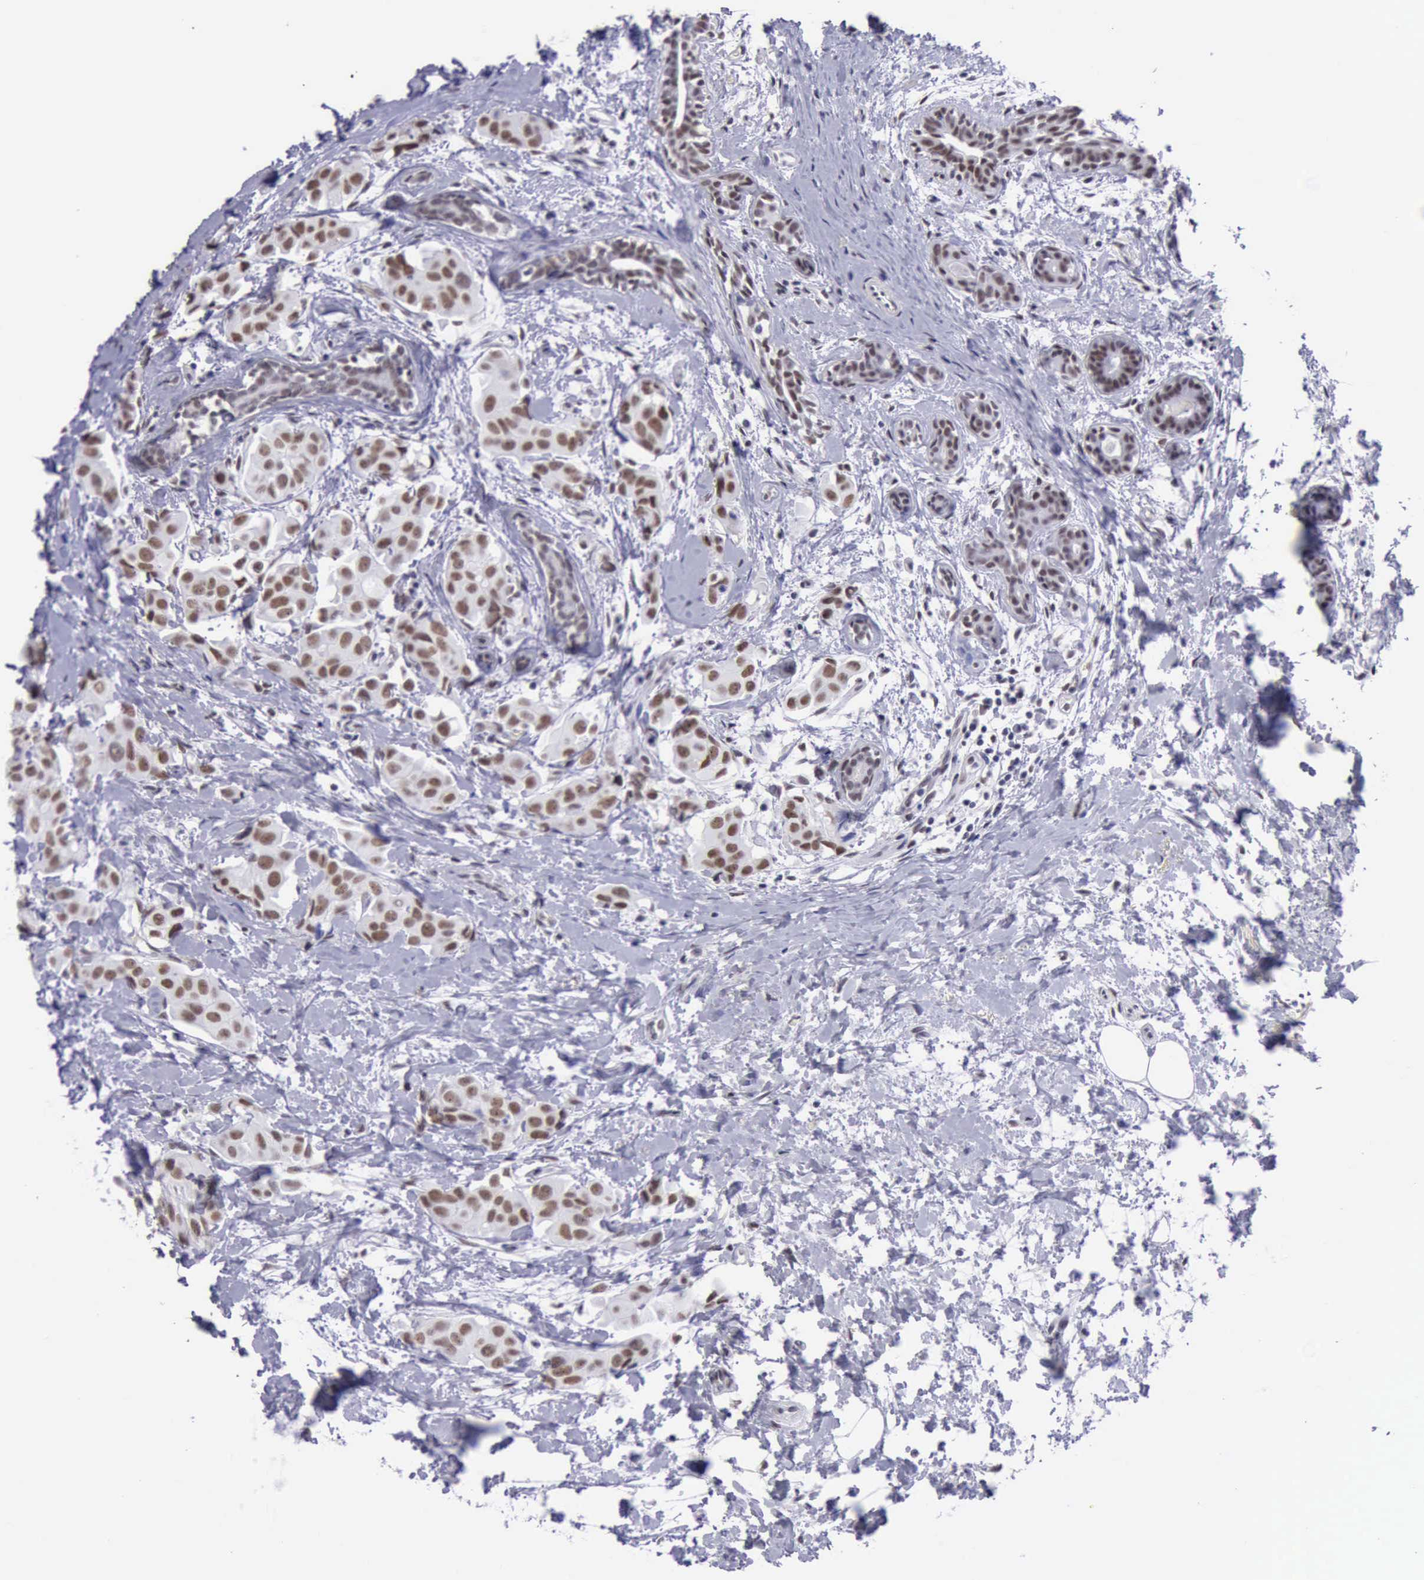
{"staining": {"intensity": "weak", "quantity": "25%-75%", "location": "nuclear"}, "tissue": "breast cancer", "cell_type": "Tumor cells", "image_type": "cancer", "snomed": [{"axis": "morphology", "description": "Duct carcinoma"}, {"axis": "topography", "description": "Breast"}], "caption": "Brown immunohistochemical staining in human invasive ductal carcinoma (breast) exhibits weak nuclear positivity in about 25%-75% of tumor cells.", "gene": "EP300", "patient": {"sex": "female", "age": 40}}